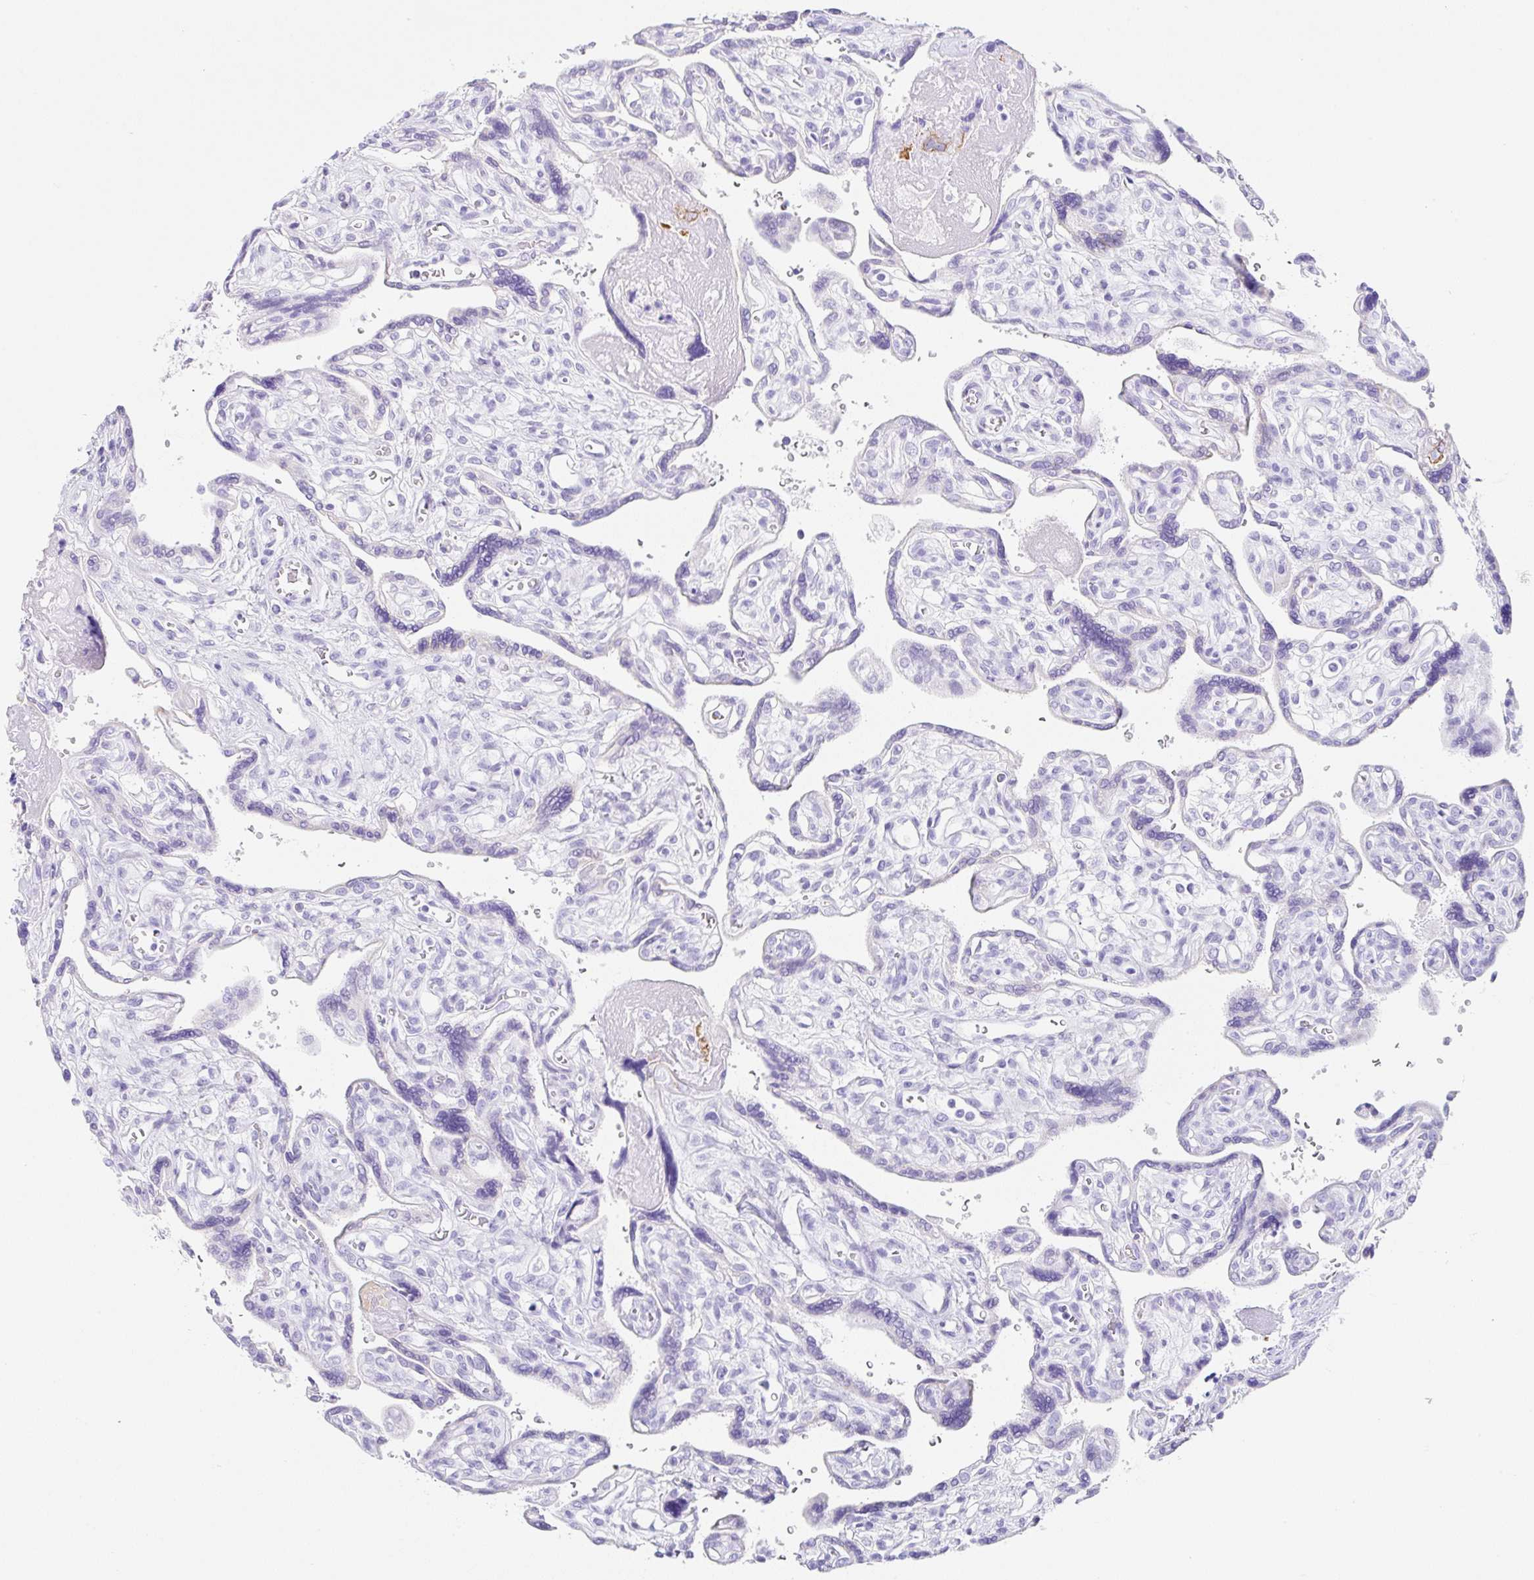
{"staining": {"intensity": "negative", "quantity": "none", "location": "none"}, "tissue": "placenta", "cell_type": "Trophoblastic cells", "image_type": "normal", "snomed": [{"axis": "morphology", "description": "Normal tissue, NOS"}, {"axis": "topography", "description": "Placenta"}], "caption": "Protein analysis of benign placenta displays no significant positivity in trophoblastic cells.", "gene": "CLDND2", "patient": {"sex": "female", "age": 39}}